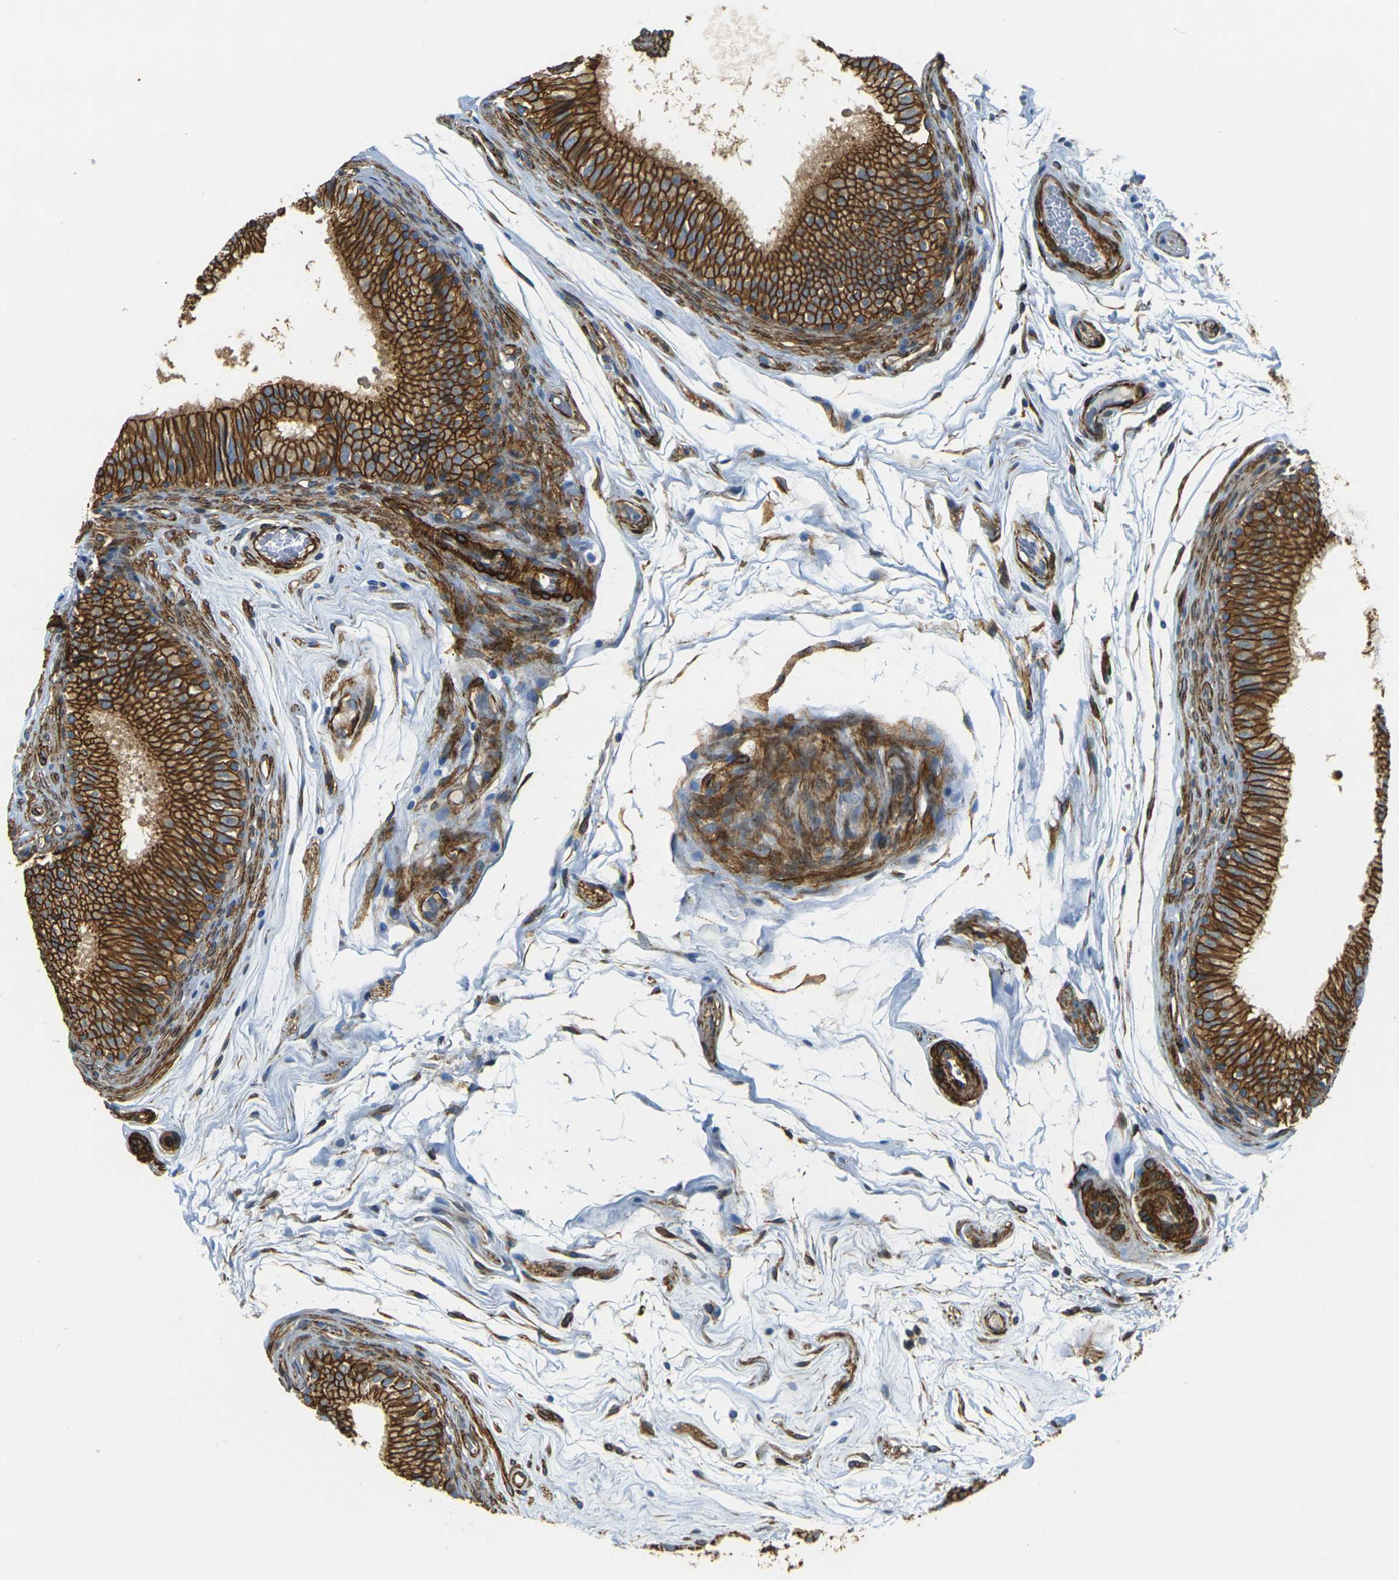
{"staining": {"intensity": "strong", "quantity": ">75%", "location": "cytoplasmic/membranous"}, "tissue": "epididymis", "cell_type": "Glandular cells", "image_type": "normal", "snomed": [{"axis": "morphology", "description": "Normal tissue, NOS"}, {"axis": "topography", "description": "Epididymis"}], "caption": "Epididymis stained with immunohistochemistry displays strong cytoplasmic/membranous expression in approximately >75% of glandular cells.", "gene": "EPHA7", "patient": {"sex": "male", "age": 36}}